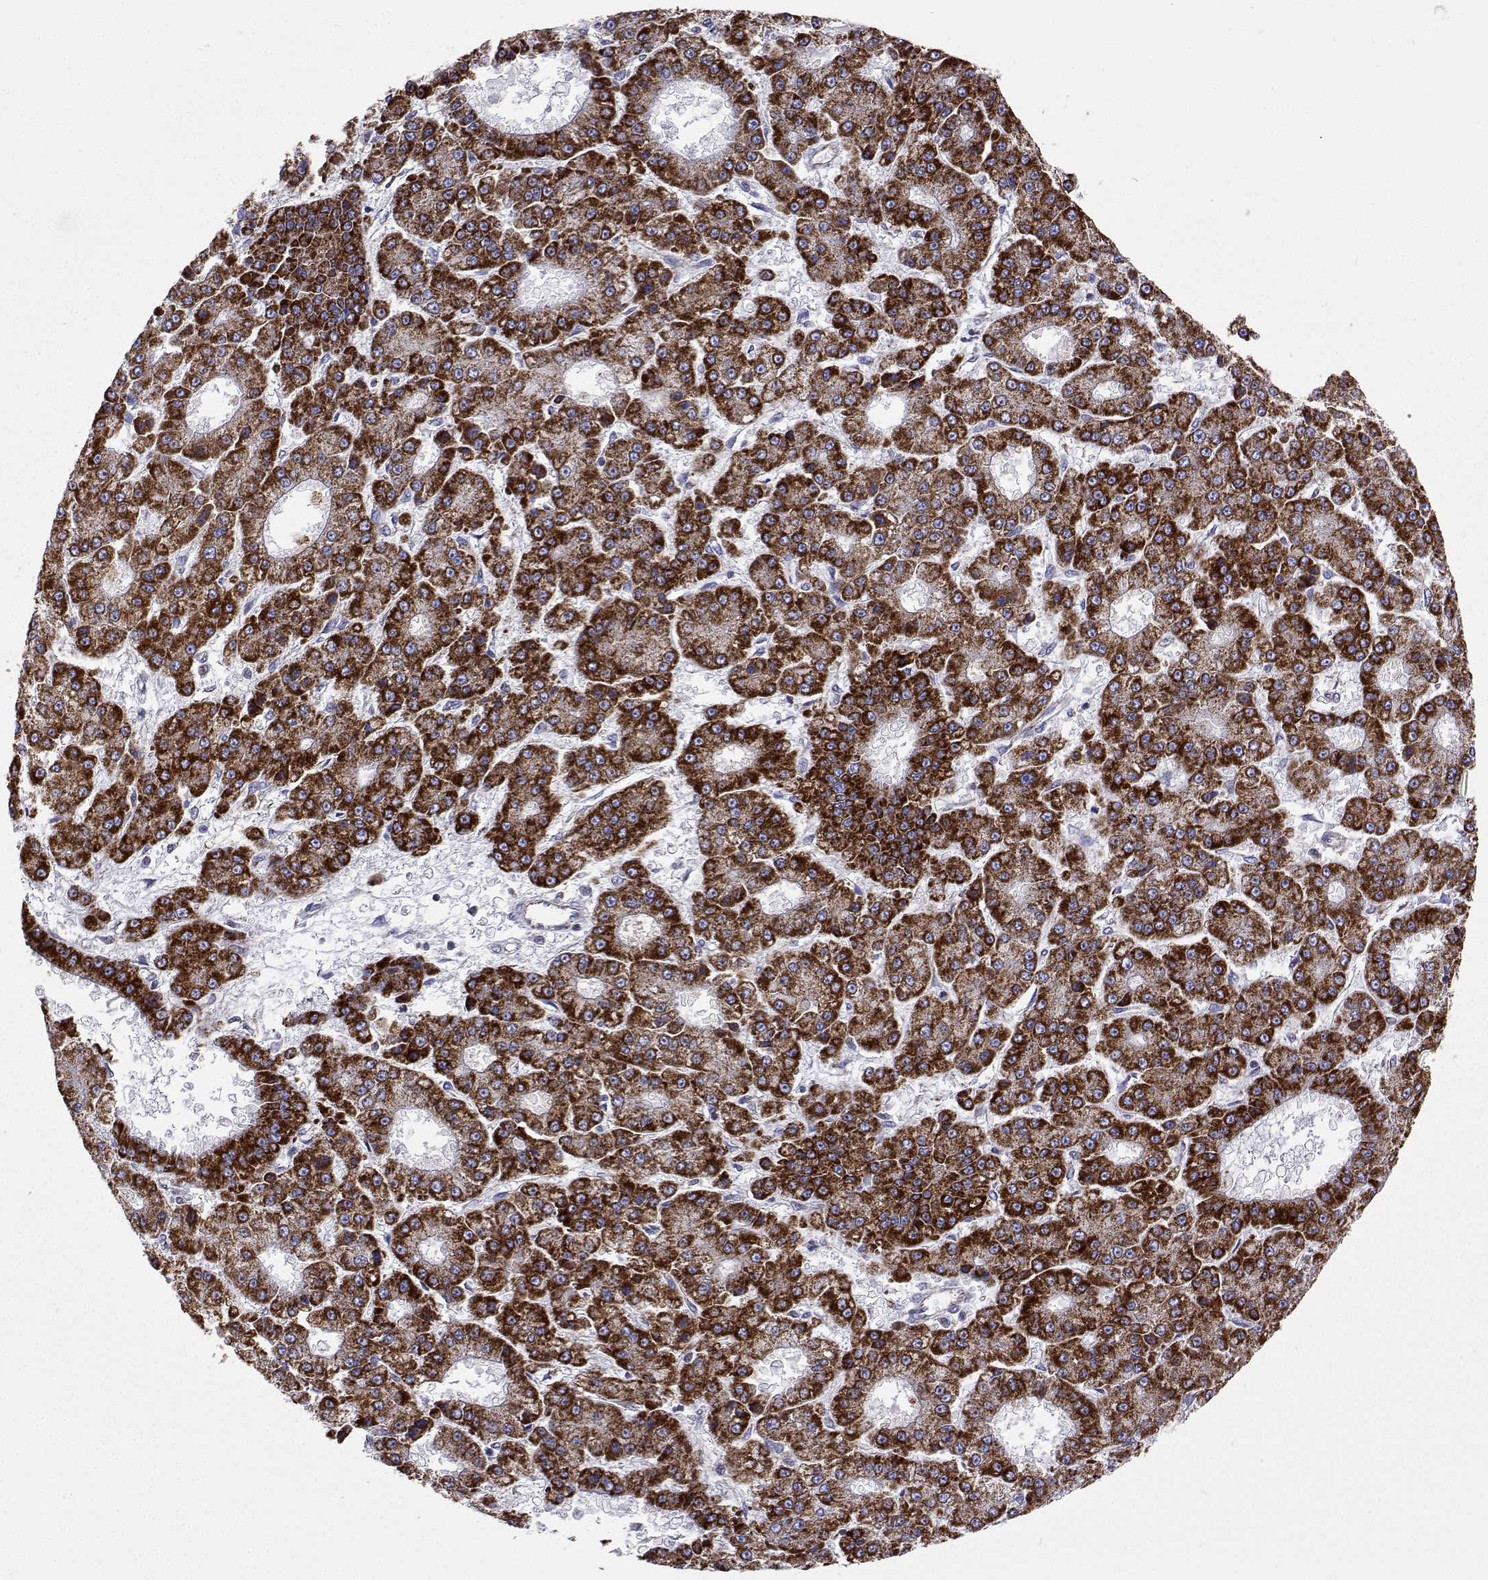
{"staining": {"intensity": "strong", "quantity": ">75%", "location": "cytoplasmic/membranous"}, "tissue": "liver cancer", "cell_type": "Tumor cells", "image_type": "cancer", "snomed": [{"axis": "morphology", "description": "Carcinoma, Hepatocellular, NOS"}, {"axis": "topography", "description": "Liver"}], "caption": "Liver cancer stained for a protein reveals strong cytoplasmic/membranous positivity in tumor cells. The staining was performed using DAB to visualize the protein expression in brown, while the nuclei were stained in blue with hematoxylin (Magnification: 20x).", "gene": "MCCC2", "patient": {"sex": "male", "age": 70}}